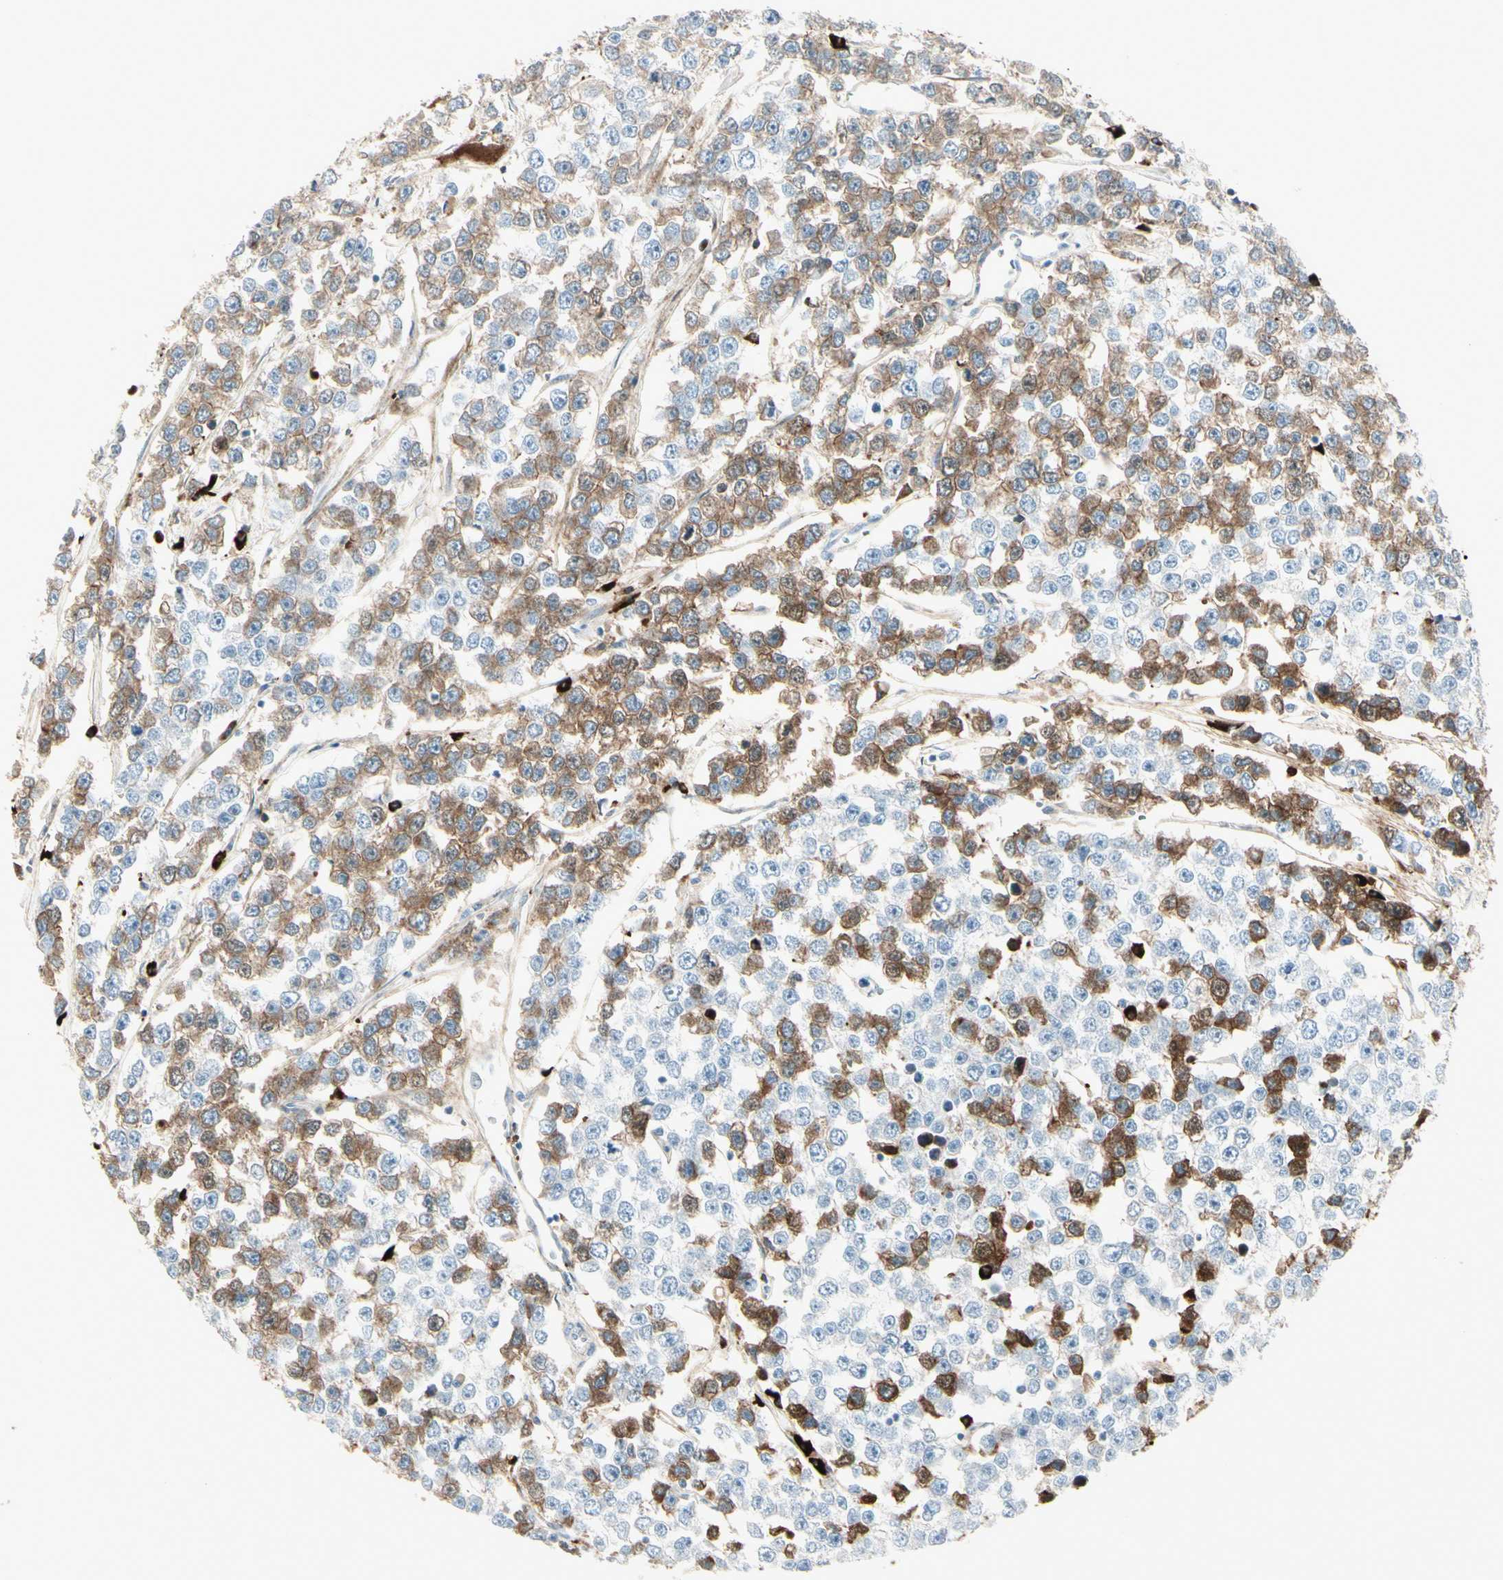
{"staining": {"intensity": "moderate", "quantity": "25%-75%", "location": "cytoplasmic/membranous"}, "tissue": "testis cancer", "cell_type": "Tumor cells", "image_type": "cancer", "snomed": [{"axis": "morphology", "description": "Seminoma, NOS"}, {"axis": "morphology", "description": "Carcinoma, Embryonal, NOS"}, {"axis": "topography", "description": "Testis"}], "caption": "Immunohistochemistry photomicrograph of human seminoma (testis) stained for a protein (brown), which demonstrates medium levels of moderate cytoplasmic/membranous positivity in approximately 25%-75% of tumor cells.", "gene": "IGHG1", "patient": {"sex": "male", "age": 52}}